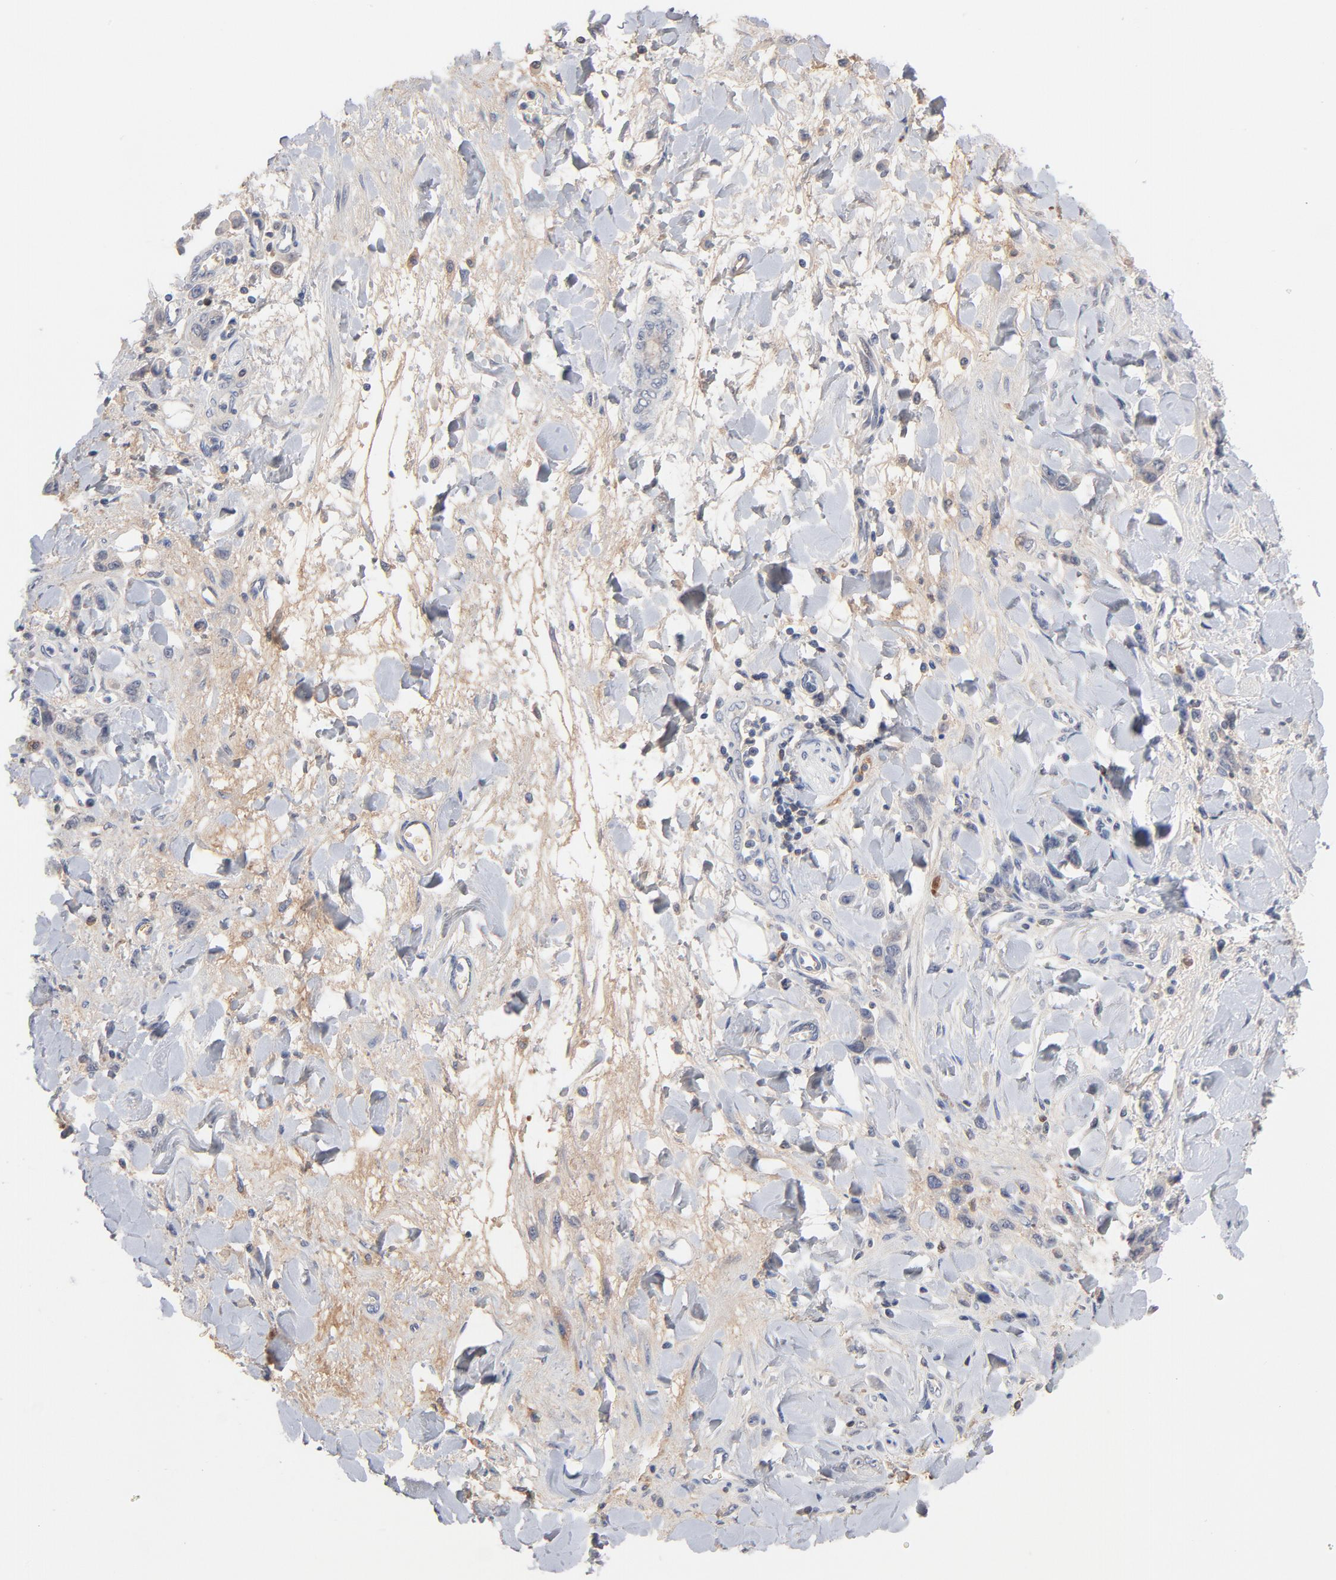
{"staining": {"intensity": "negative", "quantity": "none", "location": "none"}, "tissue": "stomach cancer", "cell_type": "Tumor cells", "image_type": "cancer", "snomed": [{"axis": "morphology", "description": "Normal tissue, NOS"}, {"axis": "morphology", "description": "Adenocarcinoma, NOS"}, {"axis": "topography", "description": "Stomach"}], "caption": "Micrograph shows no significant protein positivity in tumor cells of stomach cancer. (Immunohistochemistry, brightfield microscopy, high magnification).", "gene": "SERPINA4", "patient": {"sex": "male", "age": 82}}